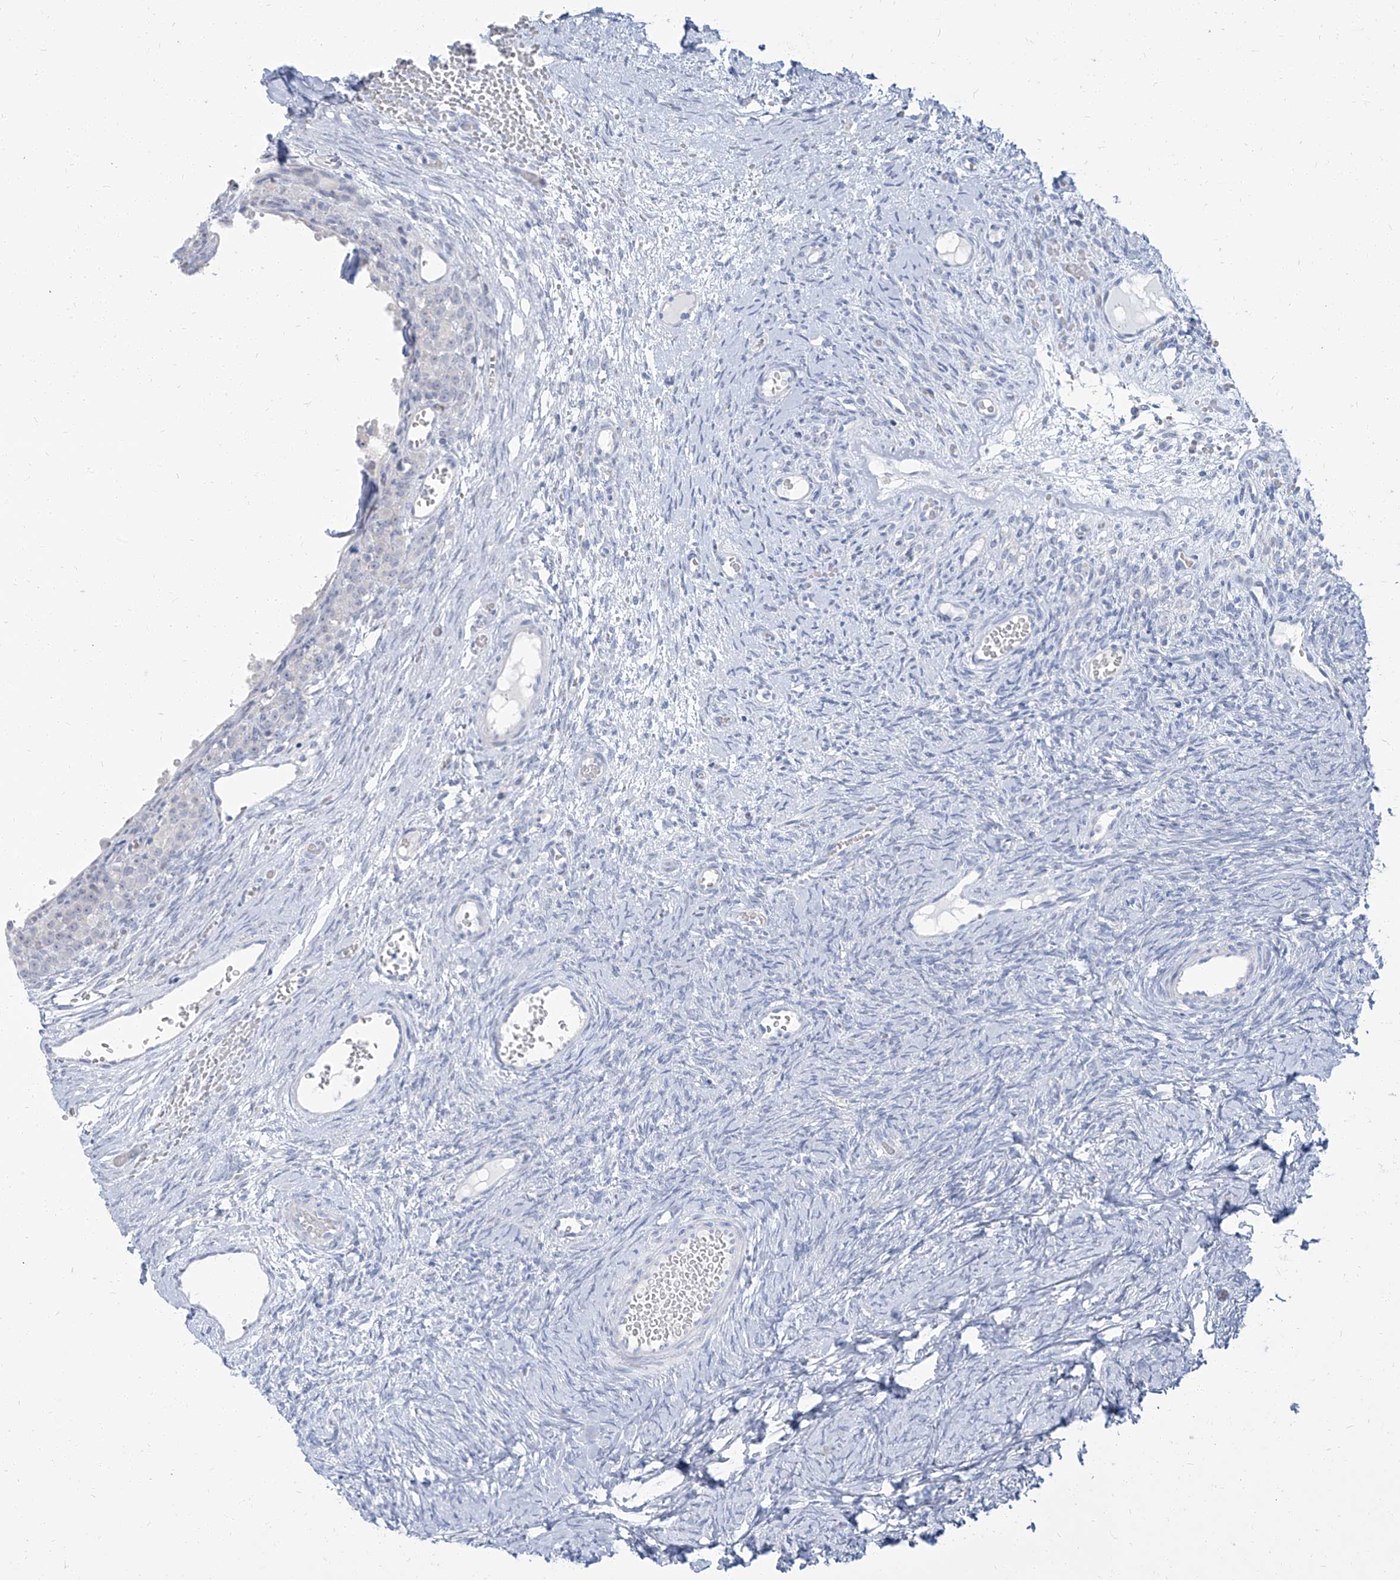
{"staining": {"intensity": "negative", "quantity": "none", "location": "none"}, "tissue": "ovary", "cell_type": "Ovarian stroma cells", "image_type": "normal", "snomed": [{"axis": "morphology", "description": "Adenocarcinoma, NOS"}, {"axis": "topography", "description": "Endometrium"}], "caption": "Immunohistochemistry (IHC) image of normal ovary stained for a protein (brown), which exhibits no expression in ovarian stroma cells. The staining was performed using DAB (3,3'-diaminobenzidine) to visualize the protein expression in brown, while the nuclei were stained in blue with hematoxylin (Magnification: 20x).", "gene": "TXLNB", "patient": {"sex": "female", "age": 32}}